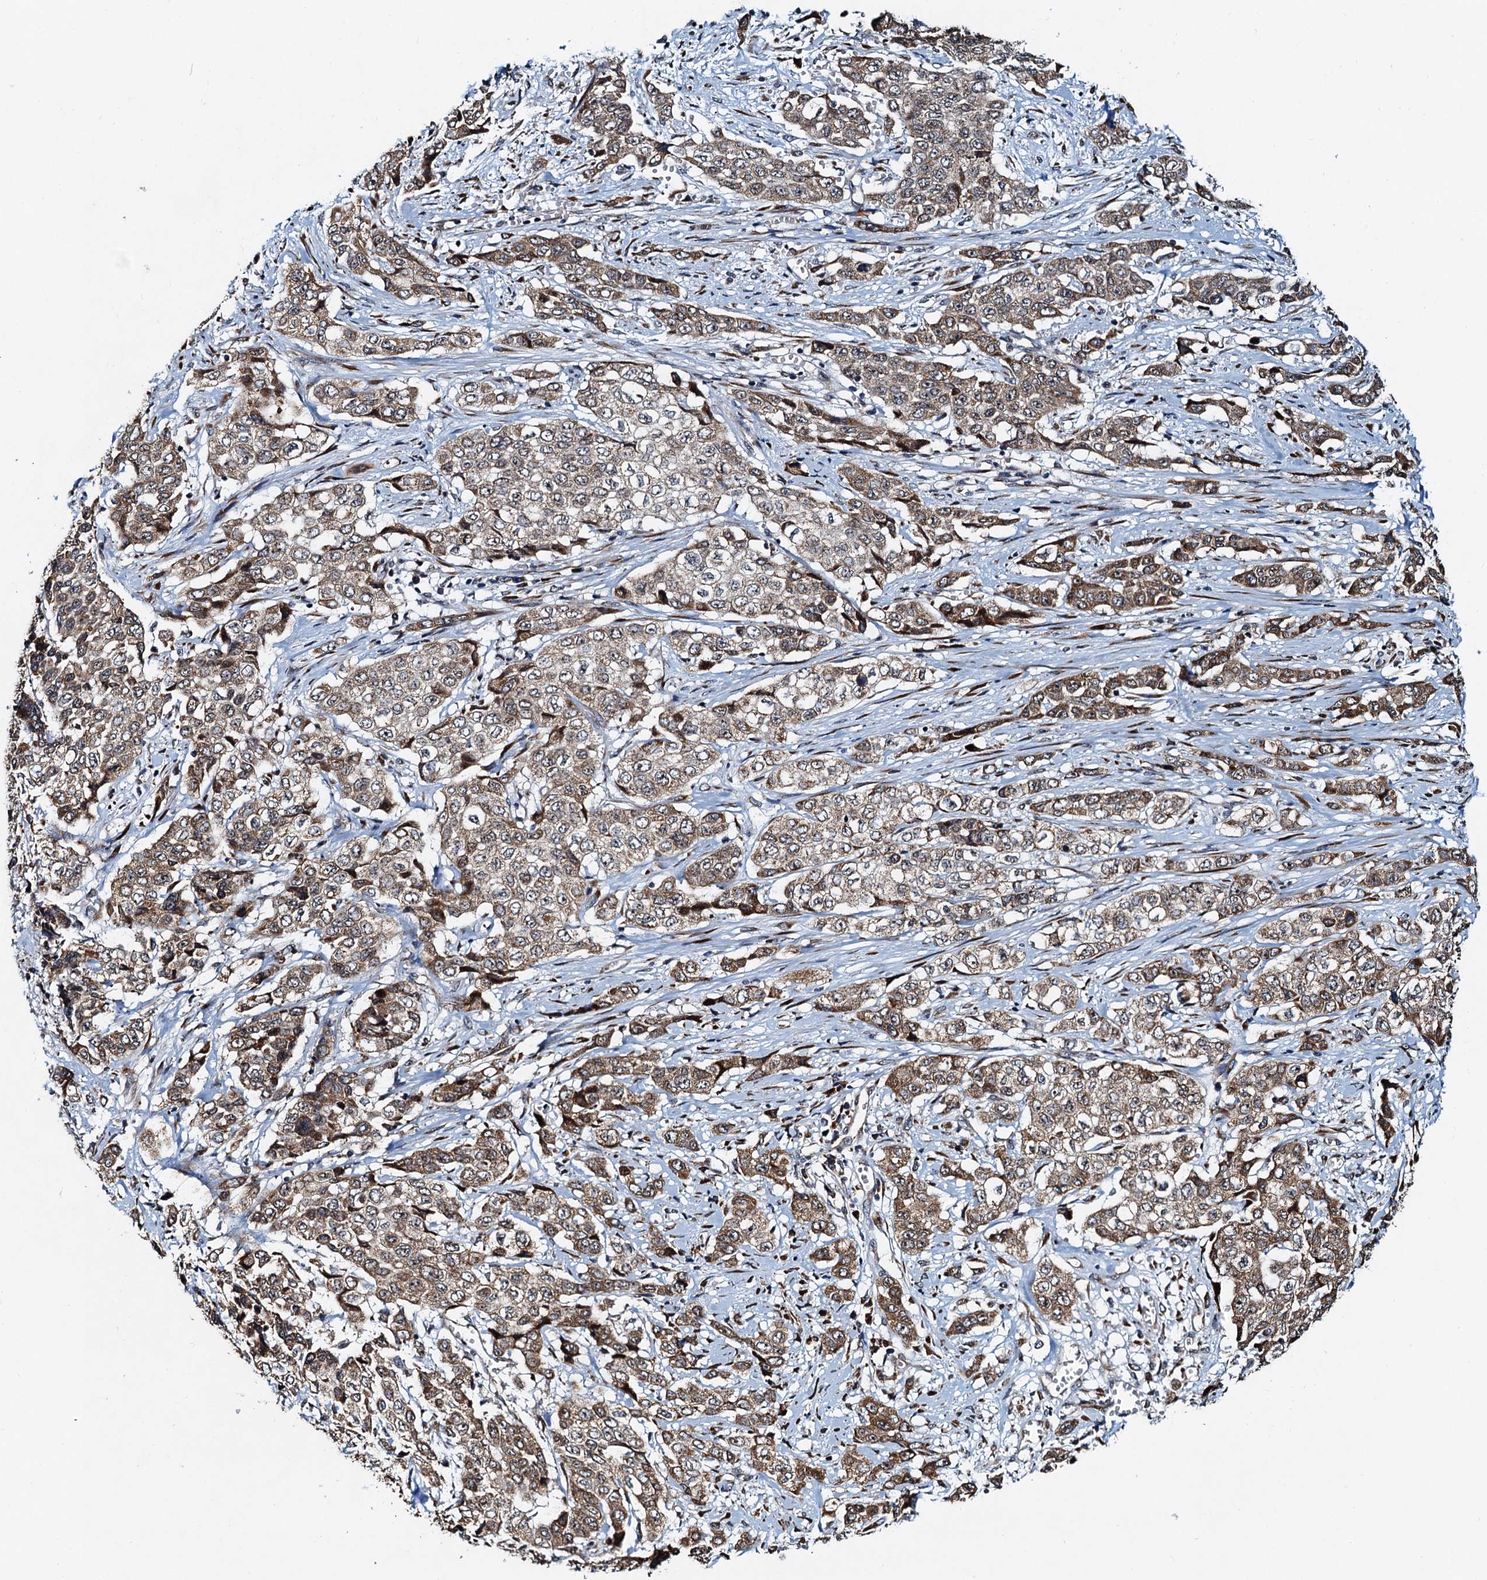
{"staining": {"intensity": "moderate", "quantity": ">75%", "location": "cytoplasmic/membranous"}, "tissue": "stomach cancer", "cell_type": "Tumor cells", "image_type": "cancer", "snomed": [{"axis": "morphology", "description": "Adenocarcinoma, NOS"}, {"axis": "topography", "description": "Stomach, upper"}], "caption": "IHC image of neoplastic tissue: stomach cancer (adenocarcinoma) stained using IHC exhibits medium levels of moderate protein expression localized specifically in the cytoplasmic/membranous of tumor cells, appearing as a cytoplasmic/membranous brown color.", "gene": "DNAJC21", "patient": {"sex": "male", "age": 62}}